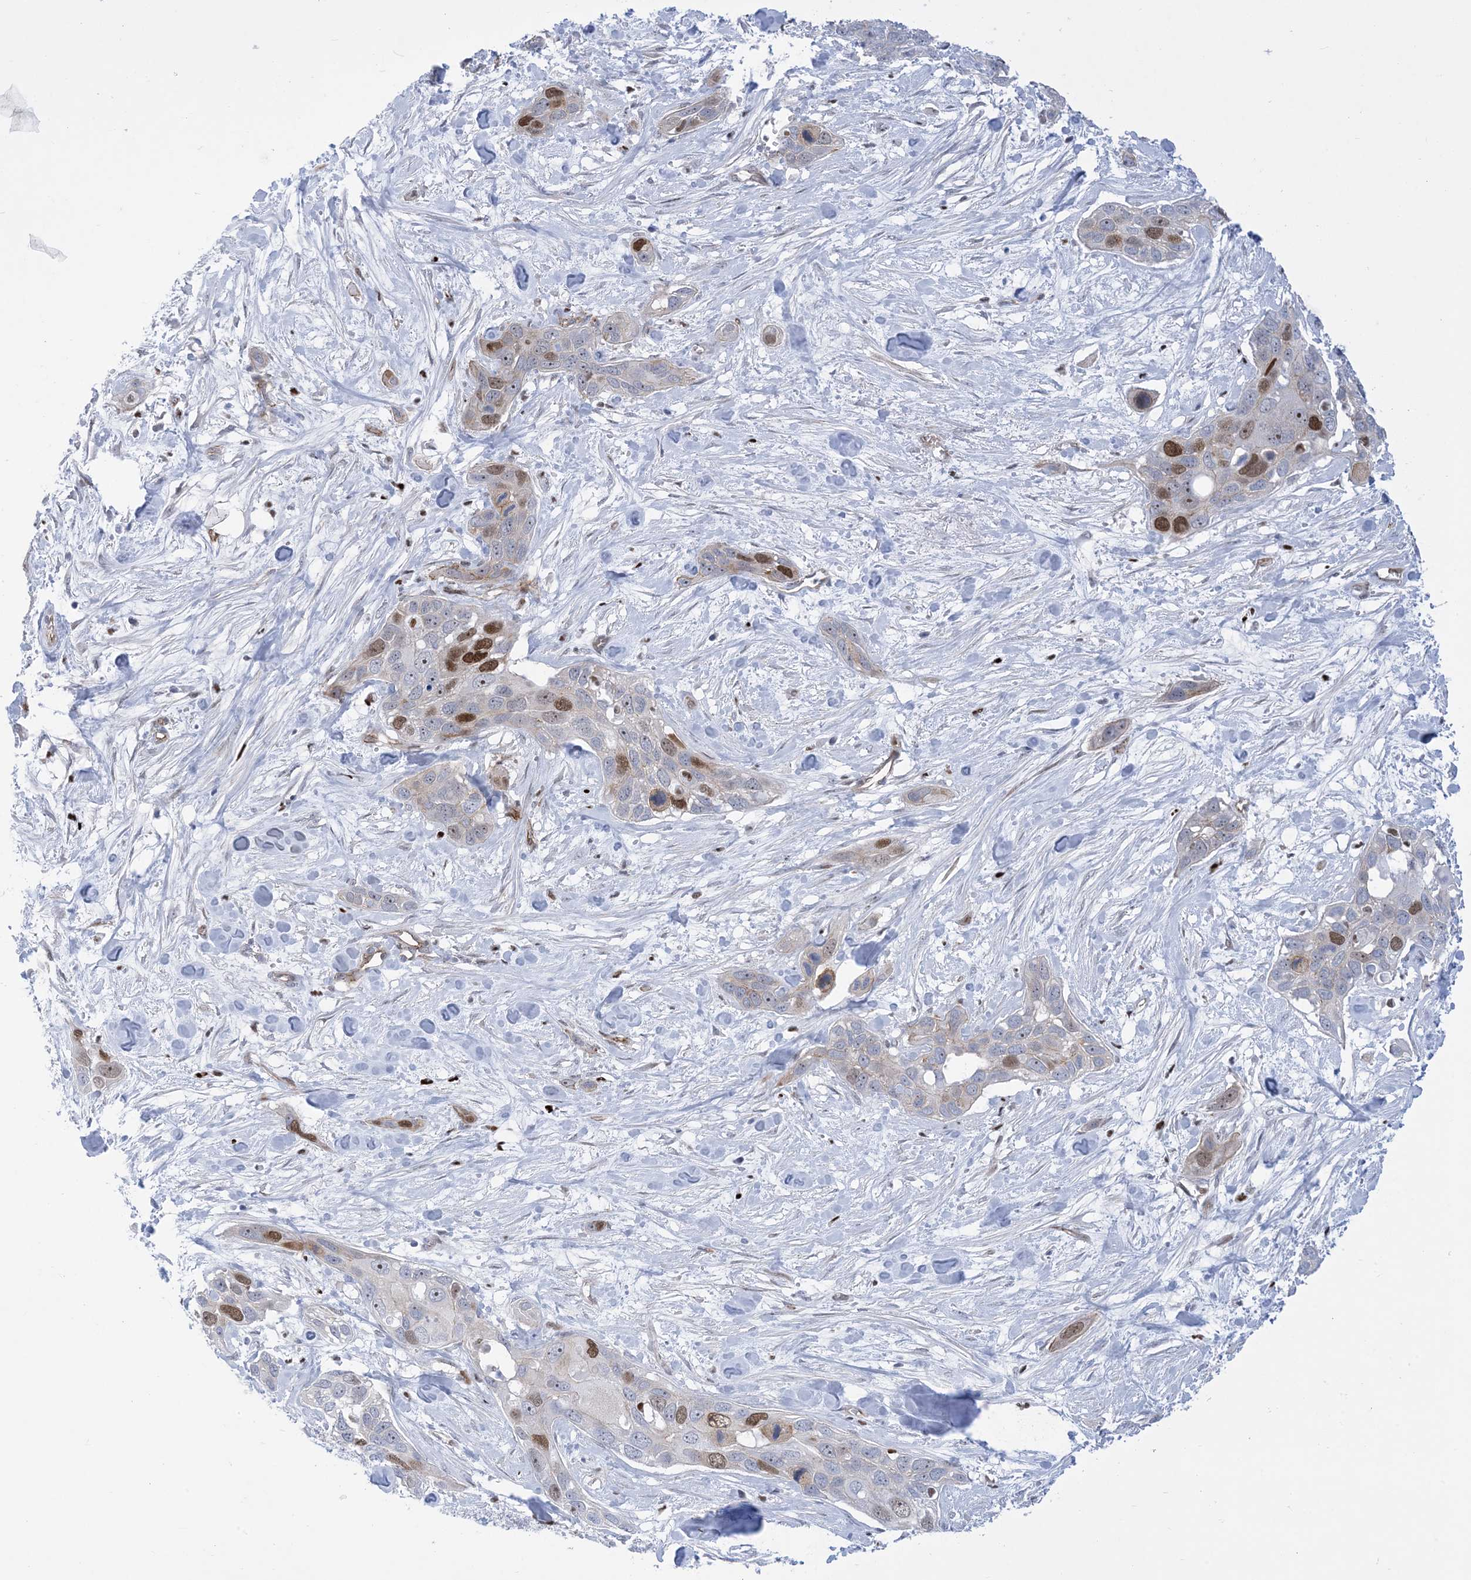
{"staining": {"intensity": "strong", "quantity": "<25%", "location": "nuclear"}, "tissue": "pancreatic cancer", "cell_type": "Tumor cells", "image_type": "cancer", "snomed": [{"axis": "morphology", "description": "Adenocarcinoma, NOS"}, {"axis": "topography", "description": "Pancreas"}], "caption": "Strong nuclear positivity for a protein is present in about <25% of tumor cells of pancreatic cancer using IHC.", "gene": "MARS2", "patient": {"sex": "female", "age": 60}}